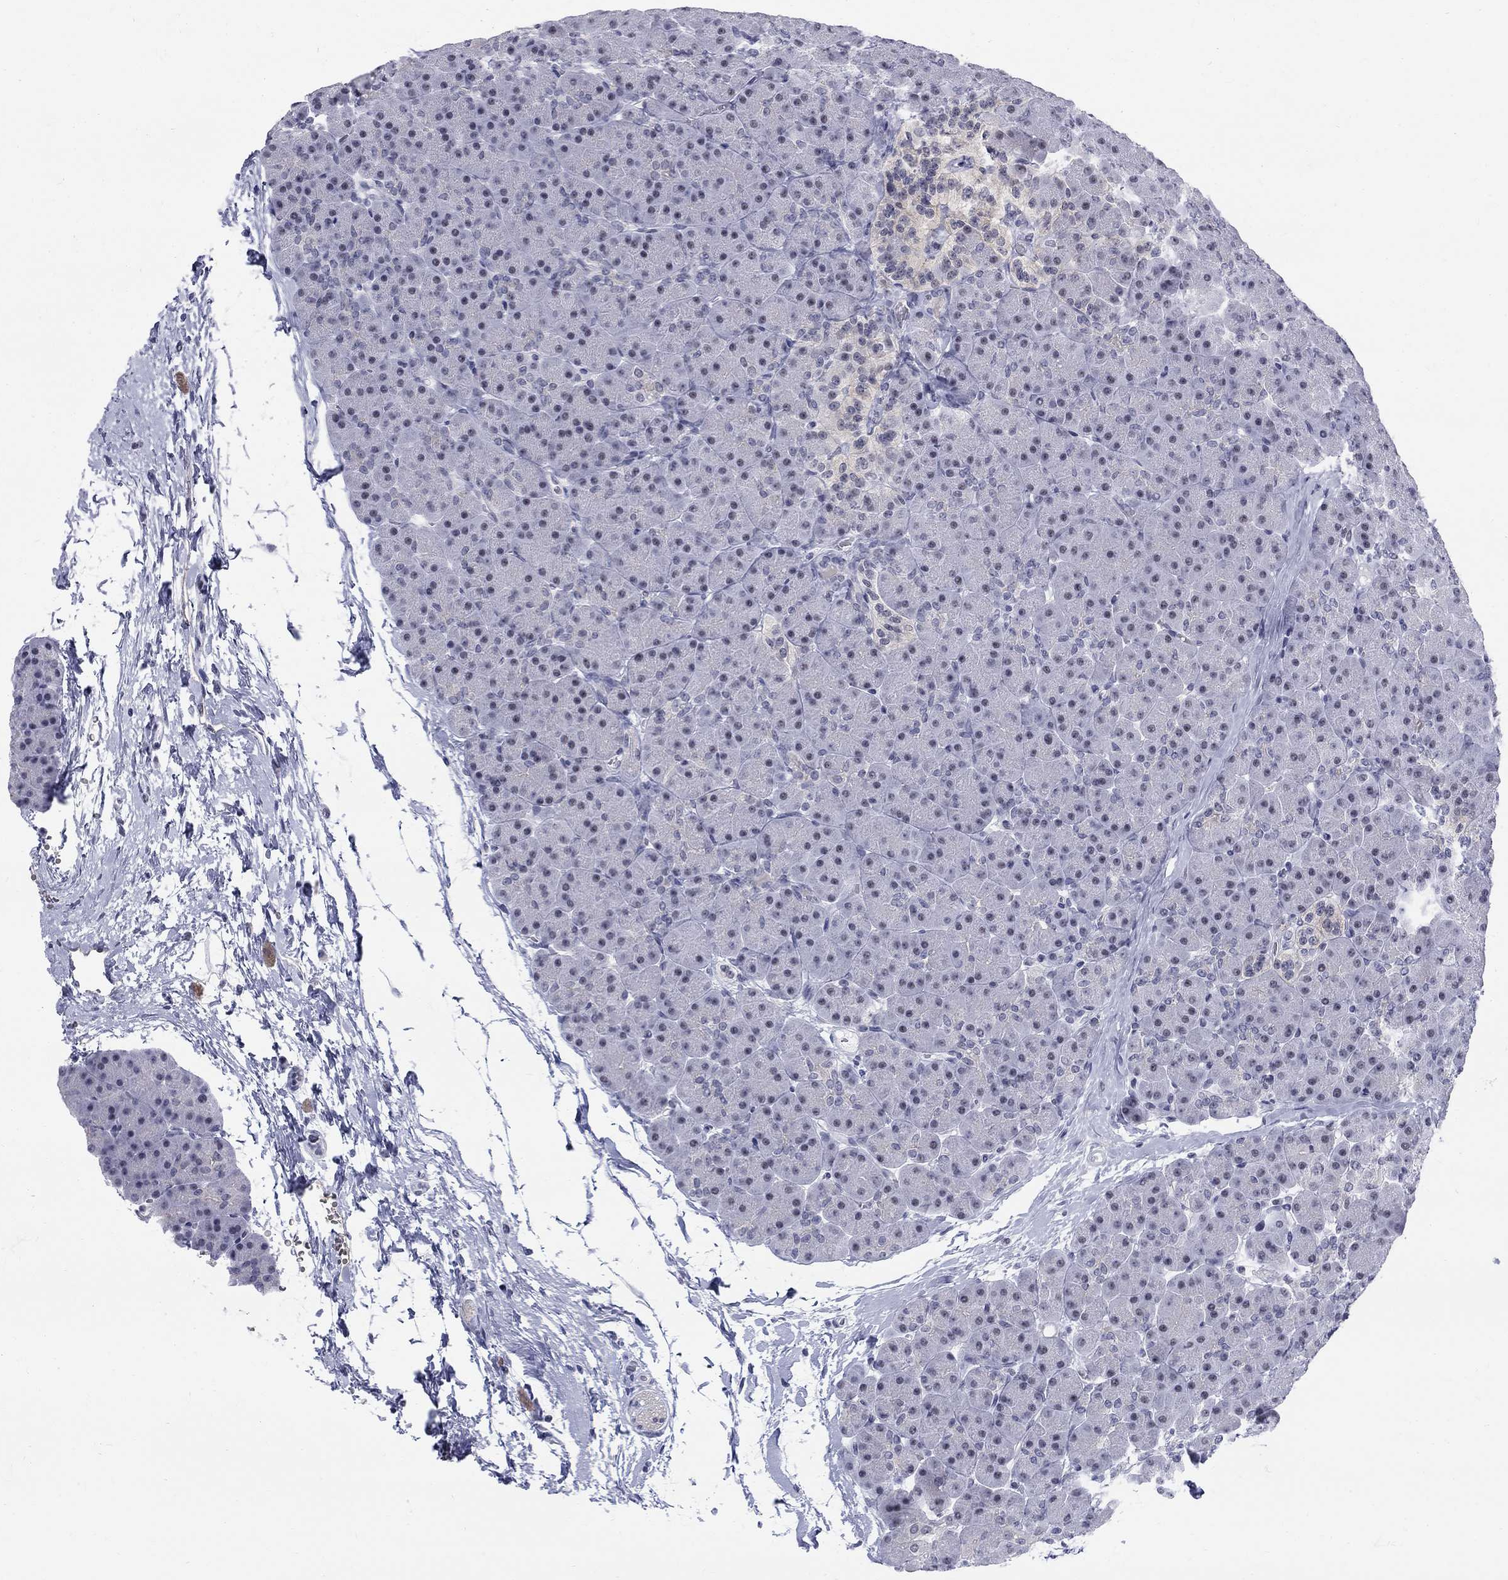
{"staining": {"intensity": "negative", "quantity": "none", "location": "none"}, "tissue": "pancreas", "cell_type": "Exocrine glandular cells", "image_type": "normal", "snomed": [{"axis": "morphology", "description": "Normal tissue, NOS"}, {"axis": "topography", "description": "Pancreas"}], "caption": "IHC histopathology image of benign pancreas: human pancreas stained with DAB displays no significant protein staining in exocrine glandular cells.", "gene": "DMTN", "patient": {"sex": "female", "age": 44}}